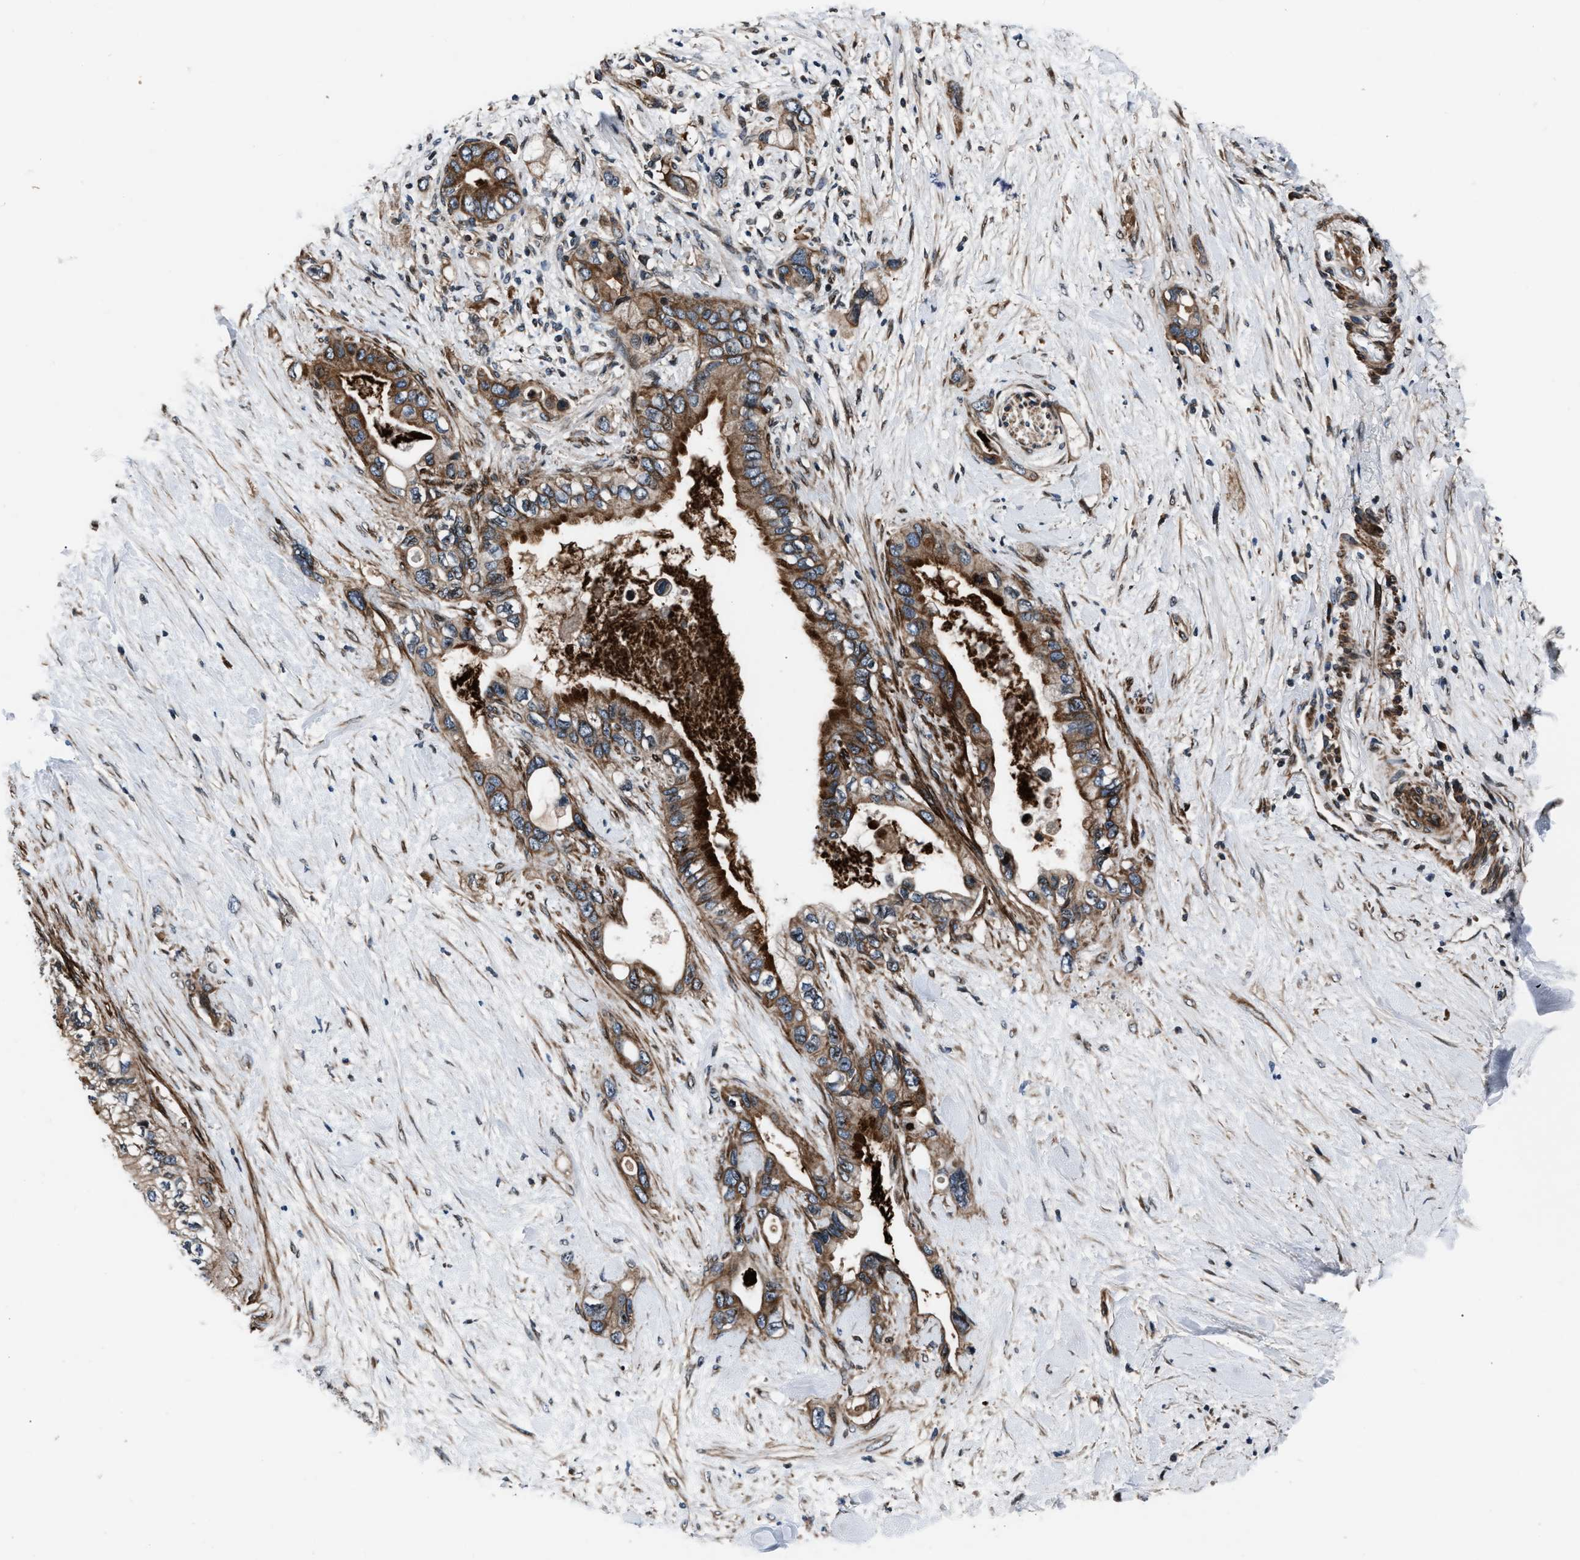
{"staining": {"intensity": "strong", "quantity": ">75%", "location": "cytoplasmic/membranous"}, "tissue": "pancreatic cancer", "cell_type": "Tumor cells", "image_type": "cancer", "snomed": [{"axis": "morphology", "description": "Adenocarcinoma, NOS"}, {"axis": "topography", "description": "Pancreas"}], "caption": "Immunohistochemical staining of pancreatic adenocarcinoma demonstrates strong cytoplasmic/membranous protein expression in approximately >75% of tumor cells. (DAB IHC, brown staining for protein, blue staining for nuclei).", "gene": "DYNC2I1", "patient": {"sex": "female", "age": 56}}